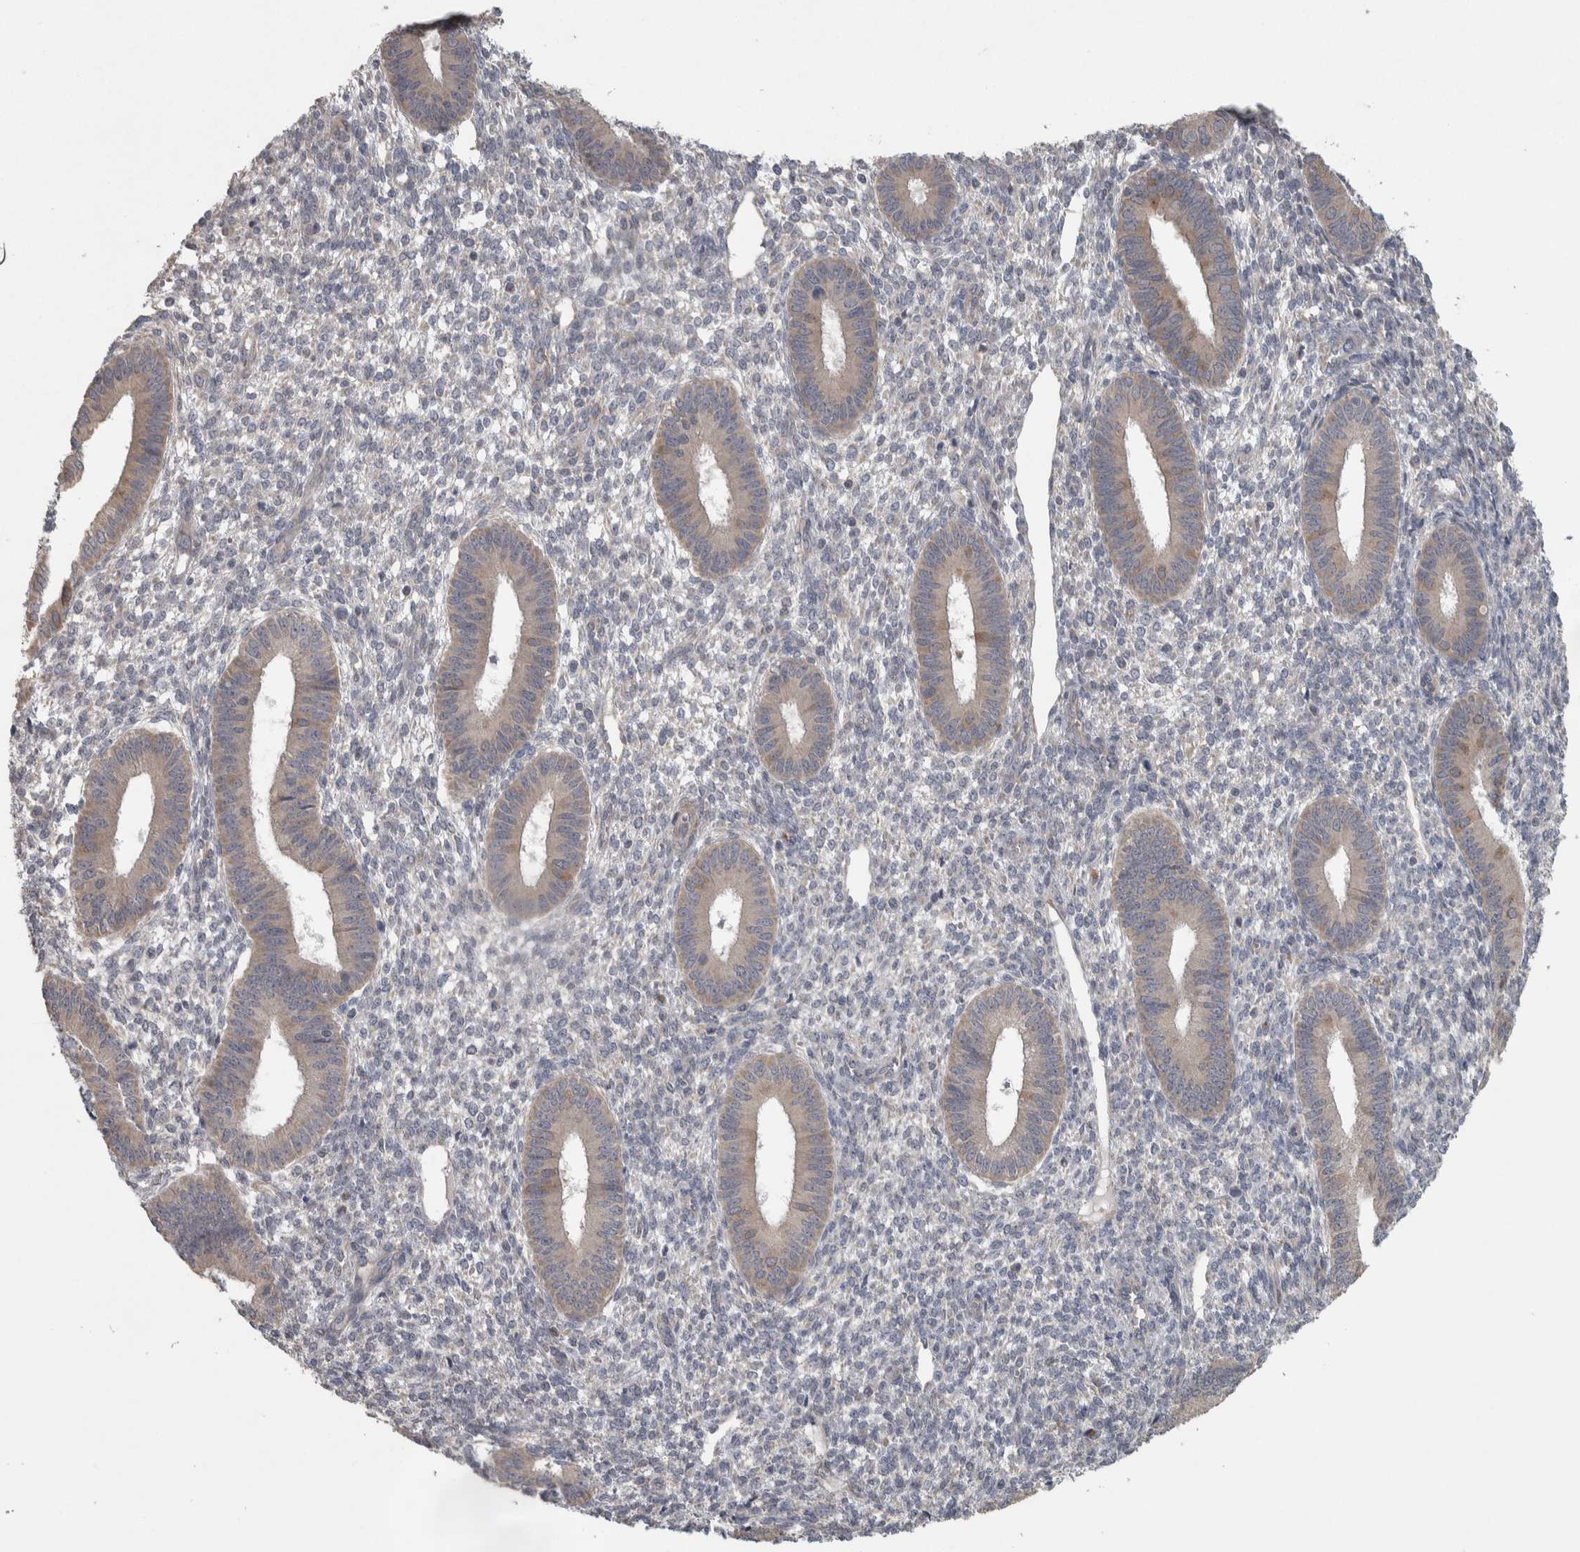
{"staining": {"intensity": "negative", "quantity": "none", "location": "none"}, "tissue": "endometrium", "cell_type": "Cells in endometrial stroma", "image_type": "normal", "snomed": [{"axis": "morphology", "description": "Normal tissue, NOS"}, {"axis": "topography", "description": "Endometrium"}], "caption": "Immunohistochemistry (IHC) image of unremarkable endometrium: endometrium stained with DAB (3,3'-diaminobenzidine) exhibits no significant protein expression in cells in endometrial stroma.", "gene": "SRP68", "patient": {"sex": "female", "age": 46}}